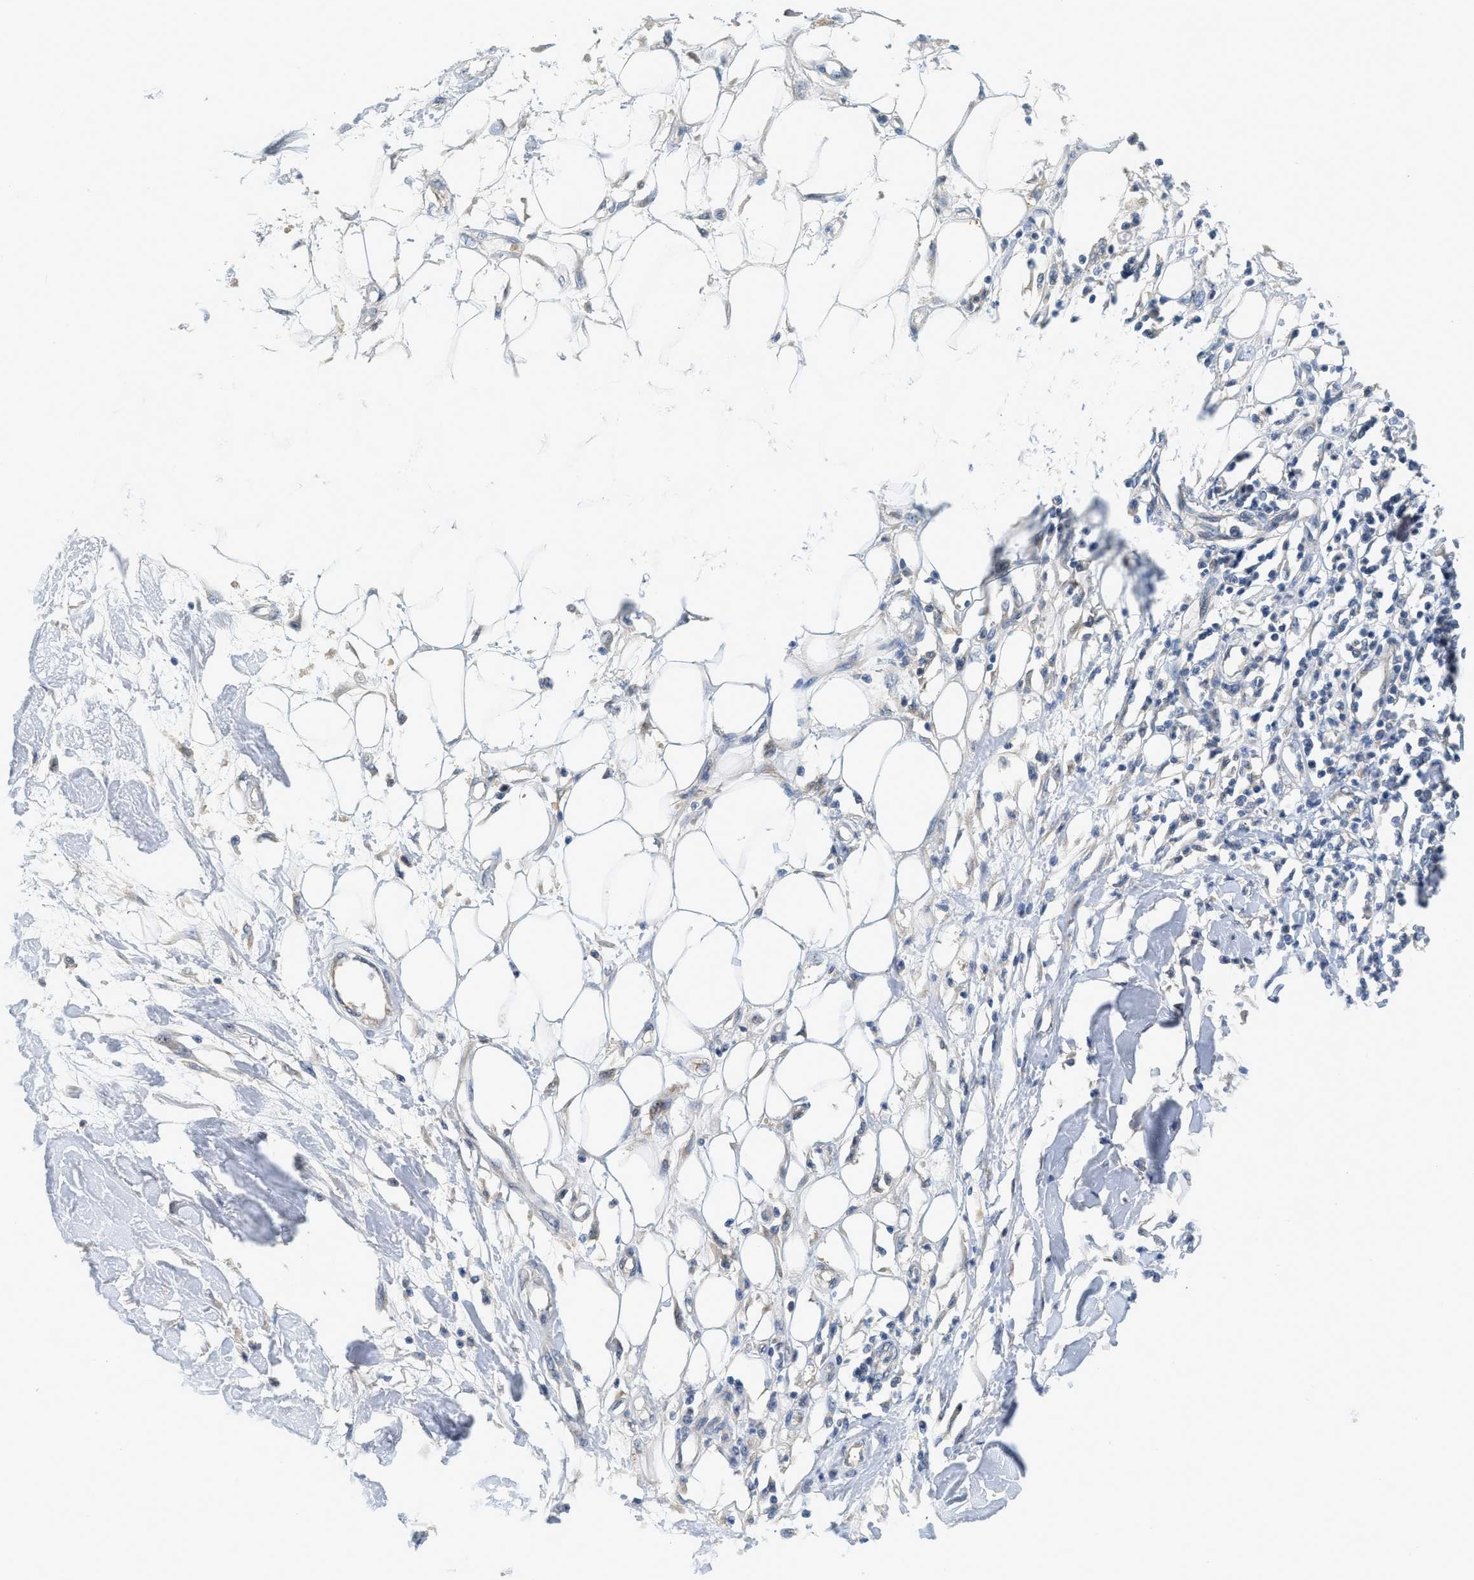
{"staining": {"intensity": "negative", "quantity": "none", "location": "none"}, "tissue": "adipose tissue", "cell_type": "Adipocytes", "image_type": "normal", "snomed": [{"axis": "morphology", "description": "Normal tissue, NOS"}, {"axis": "morphology", "description": "Squamous cell carcinoma, NOS"}, {"axis": "topography", "description": "Skin"}, {"axis": "topography", "description": "Peripheral nerve tissue"}], "caption": "This is an immunohistochemistry histopathology image of benign human adipose tissue. There is no positivity in adipocytes.", "gene": "TNFAIP1", "patient": {"sex": "male", "age": 83}}